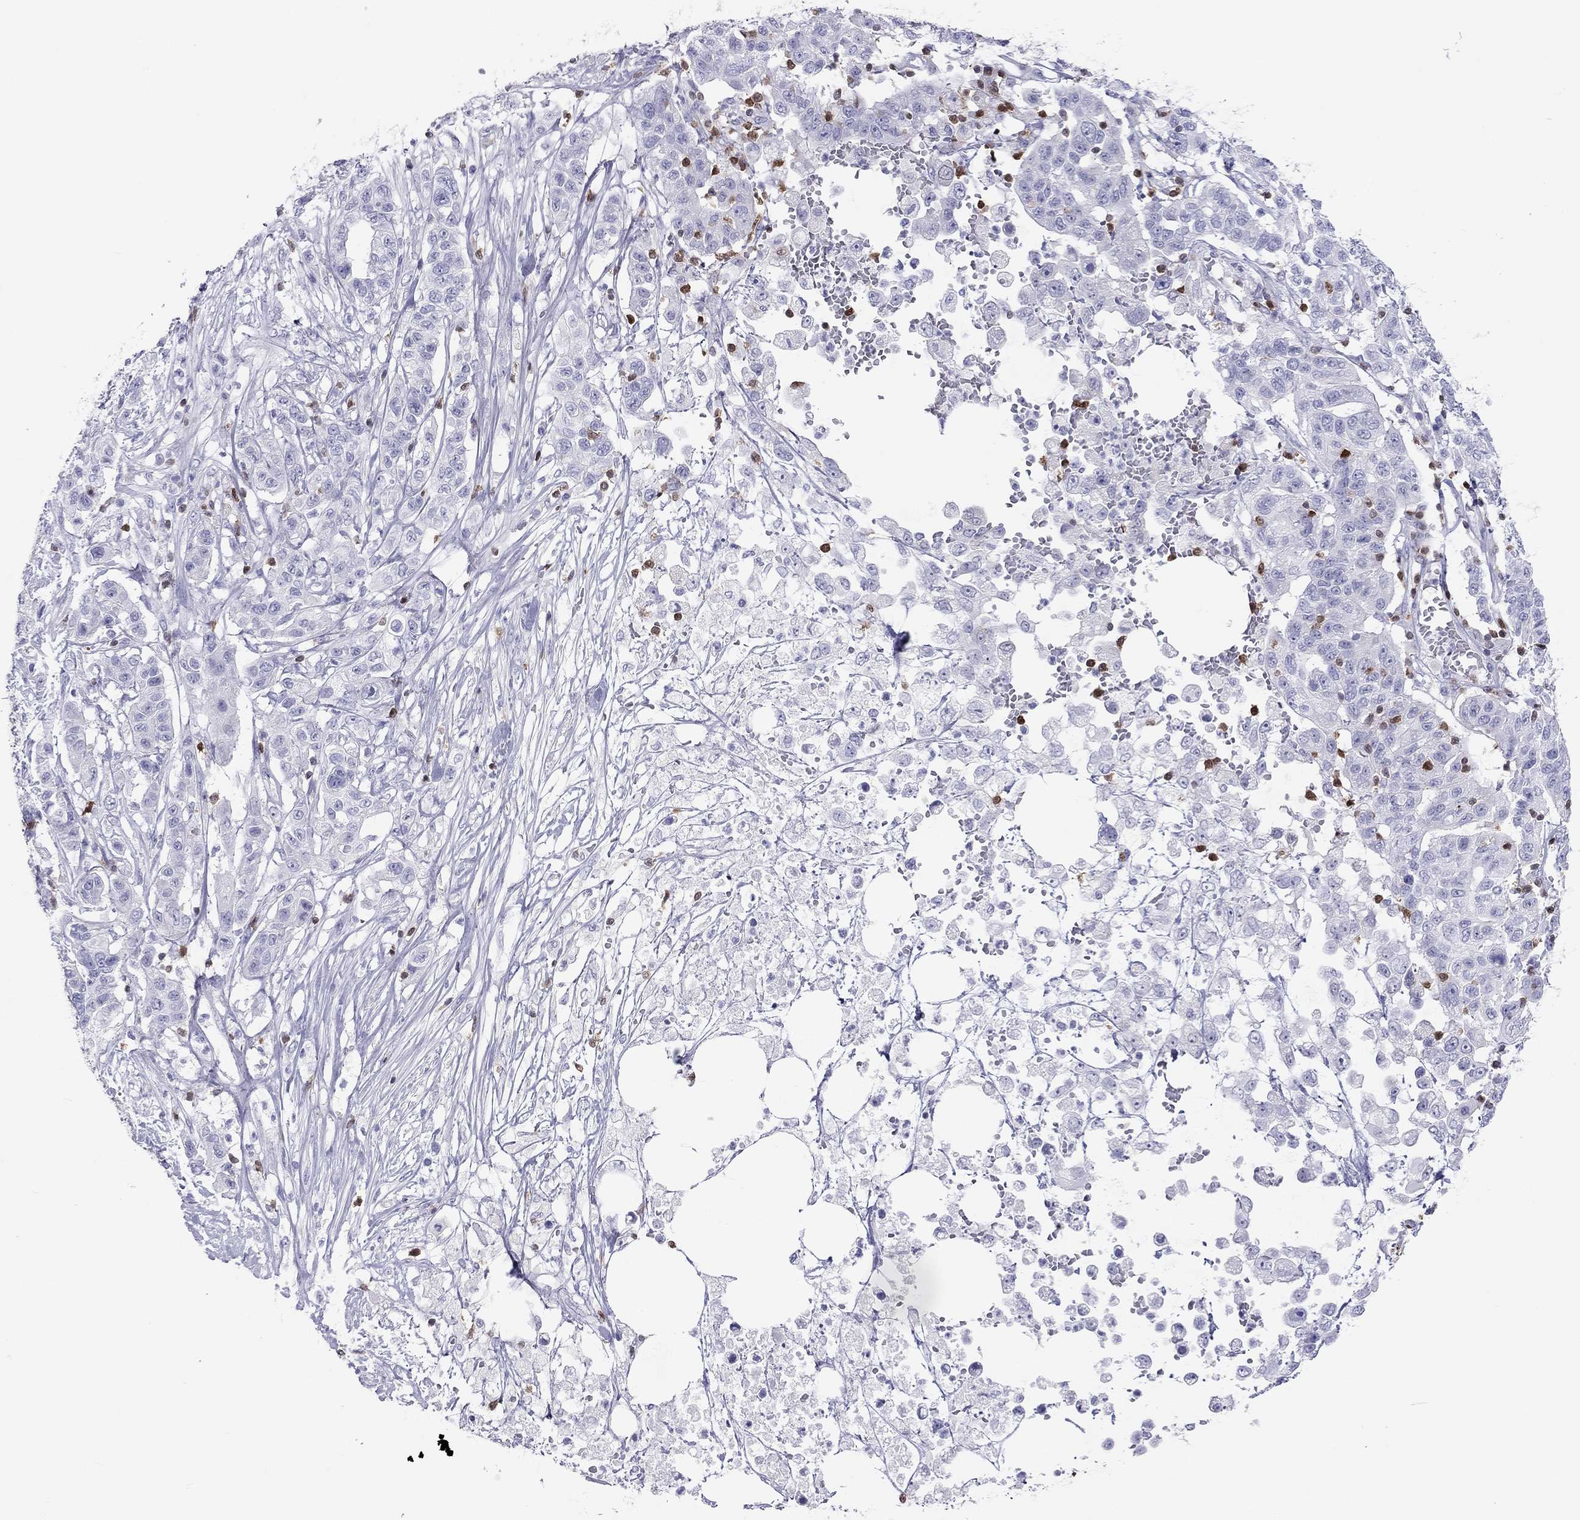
{"staining": {"intensity": "negative", "quantity": "none", "location": "none"}, "tissue": "liver cancer", "cell_type": "Tumor cells", "image_type": "cancer", "snomed": [{"axis": "morphology", "description": "Adenocarcinoma, NOS"}, {"axis": "morphology", "description": "Cholangiocarcinoma"}, {"axis": "topography", "description": "Liver"}], "caption": "Immunohistochemical staining of liver cholangiocarcinoma demonstrates no significant expression in tumor cells. (Stains: DAB IHC with hematoxylin counter stain, Microscopy: brightfield microscopy at high magnification).", "gene": "SH2D2A", "patient": {"sex": "male", "age": 64}}